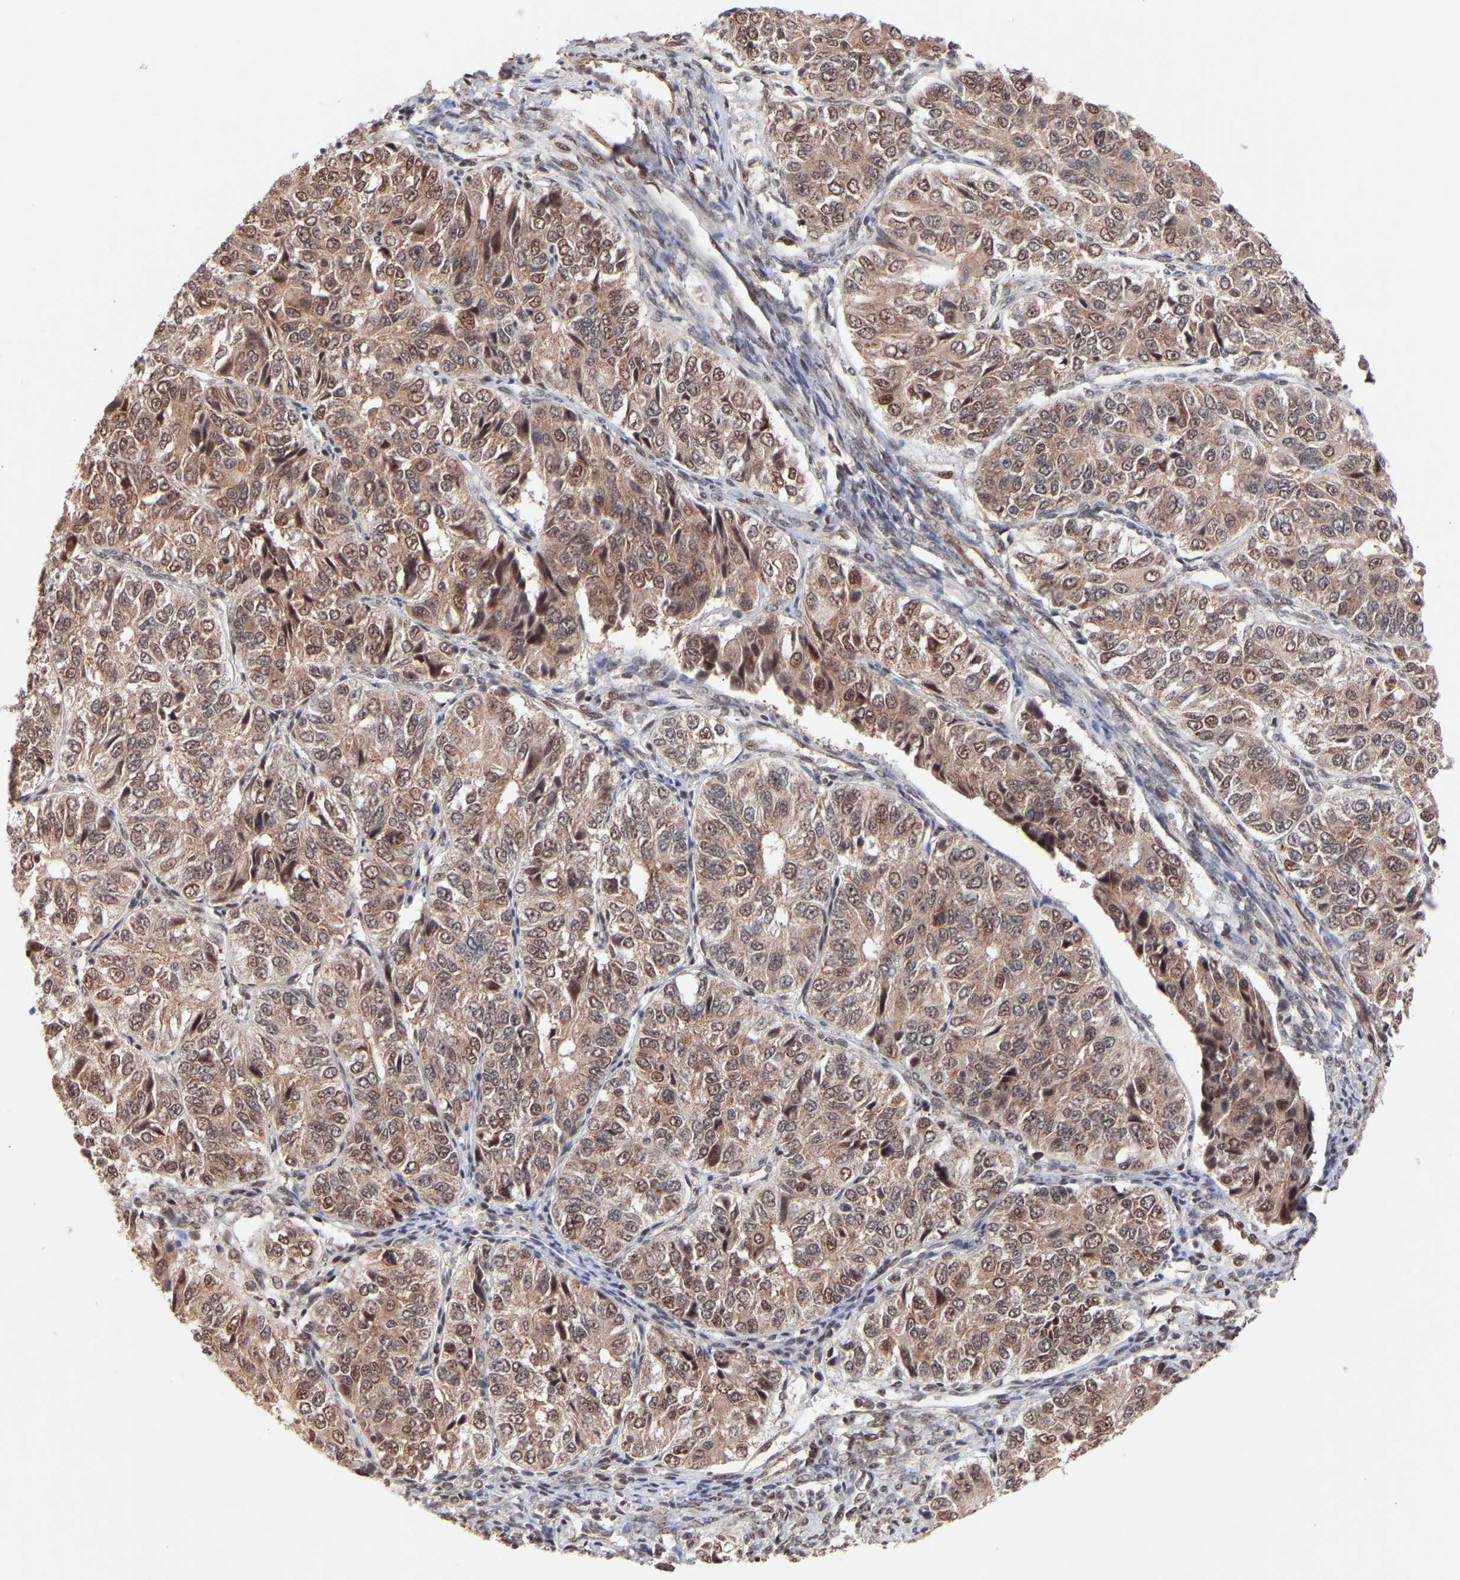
{"staining": {"intensity": "moderate", "quantity": ">75%", "location": "cytoplasmic/membranous,nuclear"}, "tissue": "ovarian cancer", "cell_type": "Tumor cells", "image_type": "cancer", "snomed": [{"axis": "morphology", "description": "Carcinoma, endometroid"}, {"axis": "topography", "description": "Ovary"}], "caption": "DAB (3,3'-diaminobenzidine) immunohistochemical staining of ovarian cancer shows moderate cytoplasmic/membranous and nuclear protein expression in approximately >75% of tumor cells.", "gene": "PDLIM5", "patient": {"sex": "female", "age": 51}}